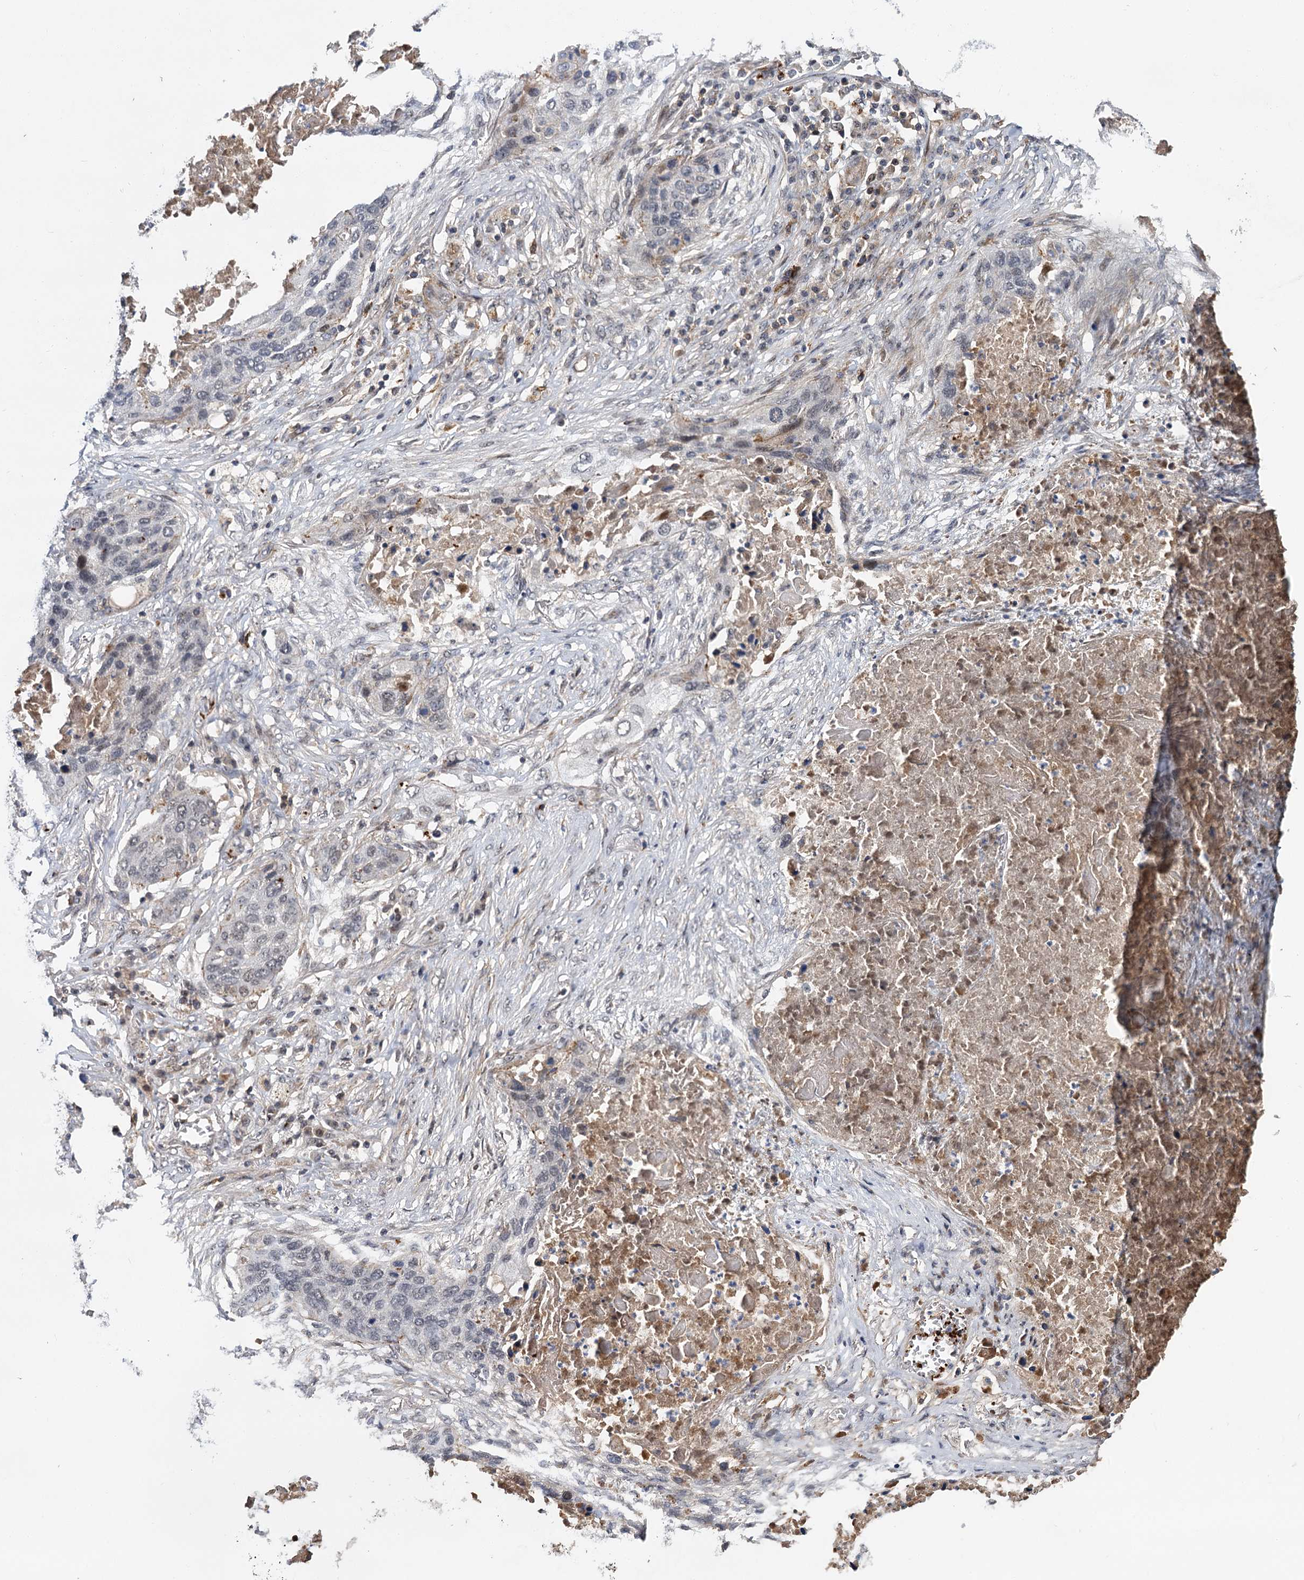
{"staining": {"intensity": "weak", "quantity": "<25%", "location": "nuclear"}, "tissue": "lung cancer", "cell_type": "Tumor cells", "image_type": "cancer", "snomed": [{"axis": "morphology", "description": "Squamous cell carcinoma, NOS"}, {"axis": "topography", "description": "Lung"}], "caption": "This is an immunohistochemistry histopathology image of human squamous cell carcinoma (lung). There is no positivity in tumor cells.", "gene": "MBD6", "patient": {"sex": "female", "age": 63}}